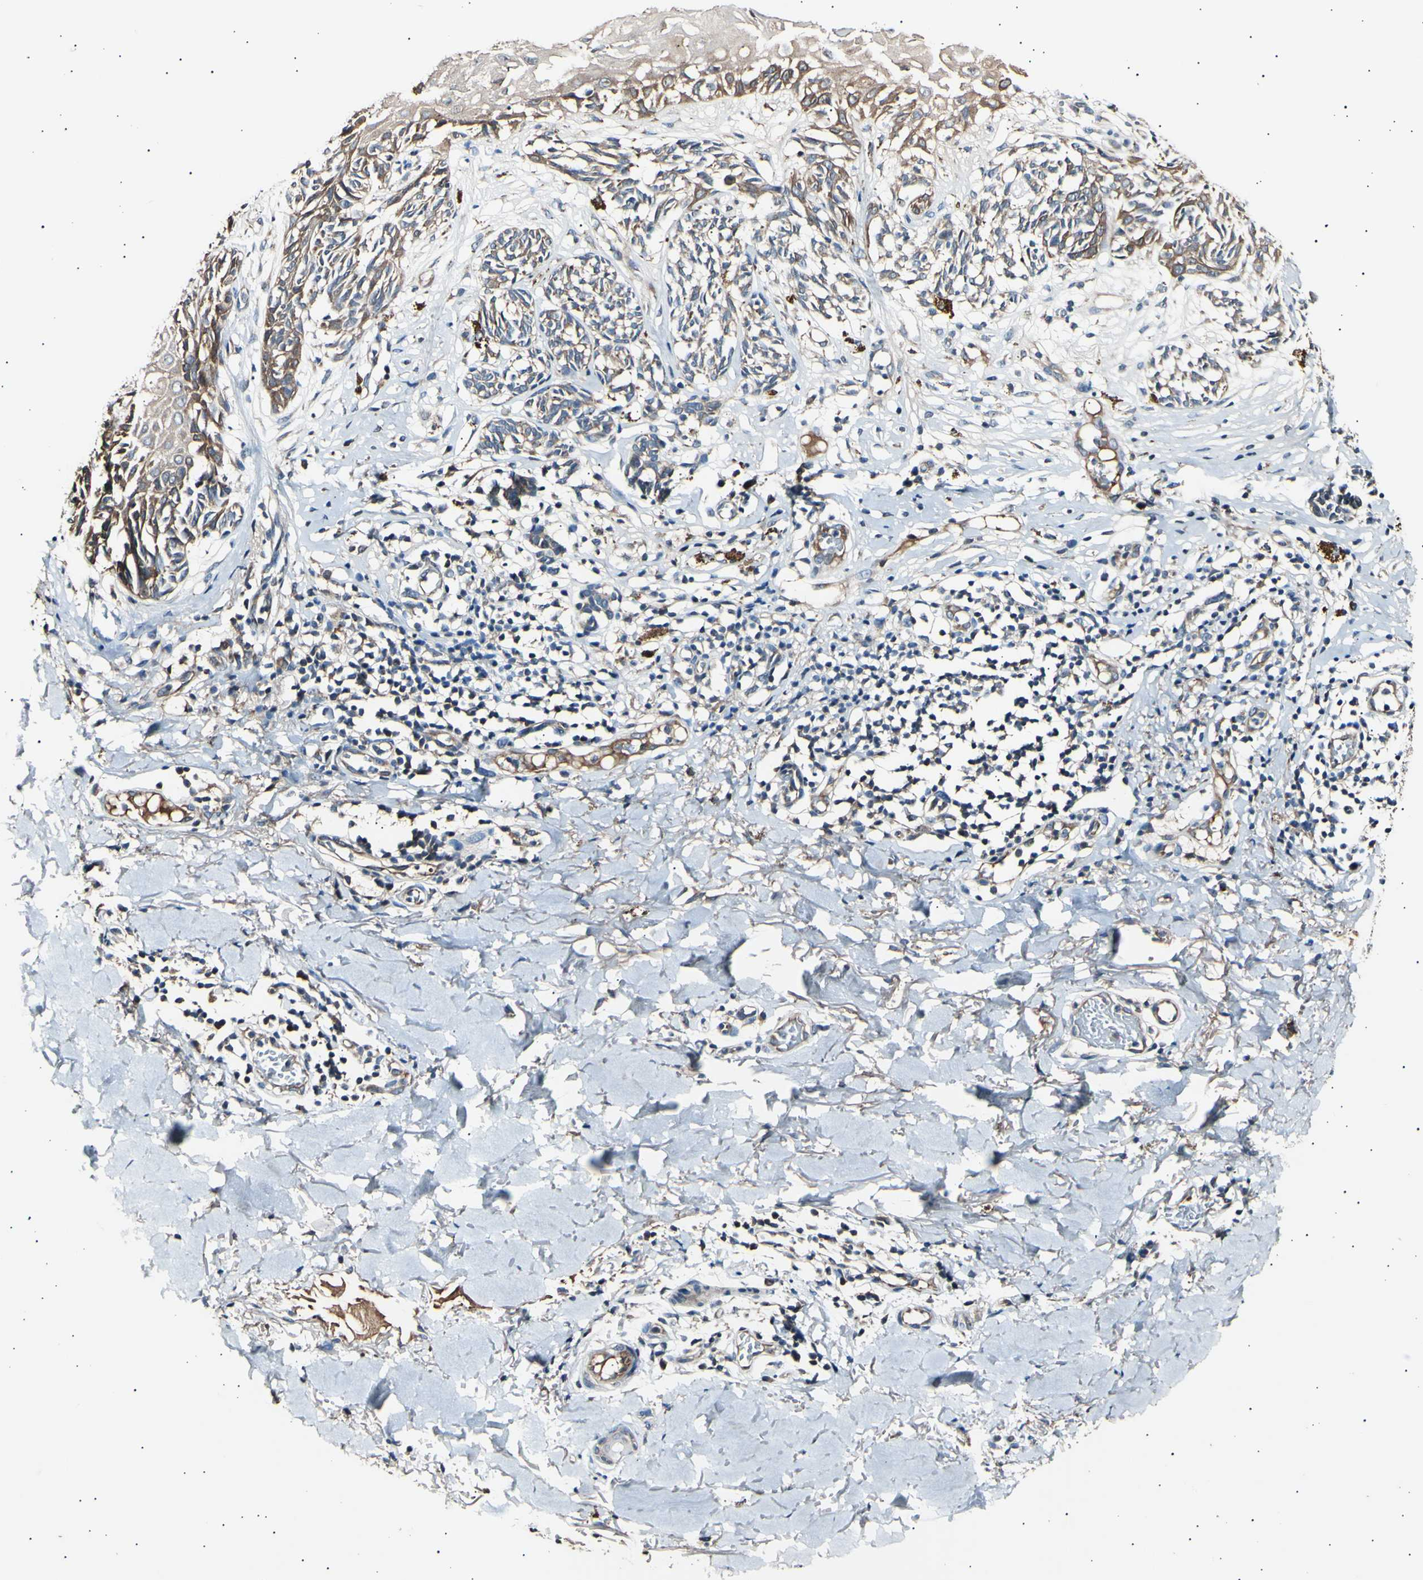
{"staining": {"intensity": "moderate", "quantity": ">75%", "location": "cytoplasmic/membranous"}, "tissue": "melanoma", "cell_type": "Tumor cells", "image_type": "cancer", "snomed": [{"axis": "morphology", "description": "Malignant melanoma, NOS"}, {"axis": "topography", "description": "Skin"}], "caption": "Human melanoma stained with a brown dye displays moderate cytoplasmic/membranous positive positivity in about >75% of tumor cells.", "gene": "ITGA6", "patient": {"sex": "male", "age": 64}}